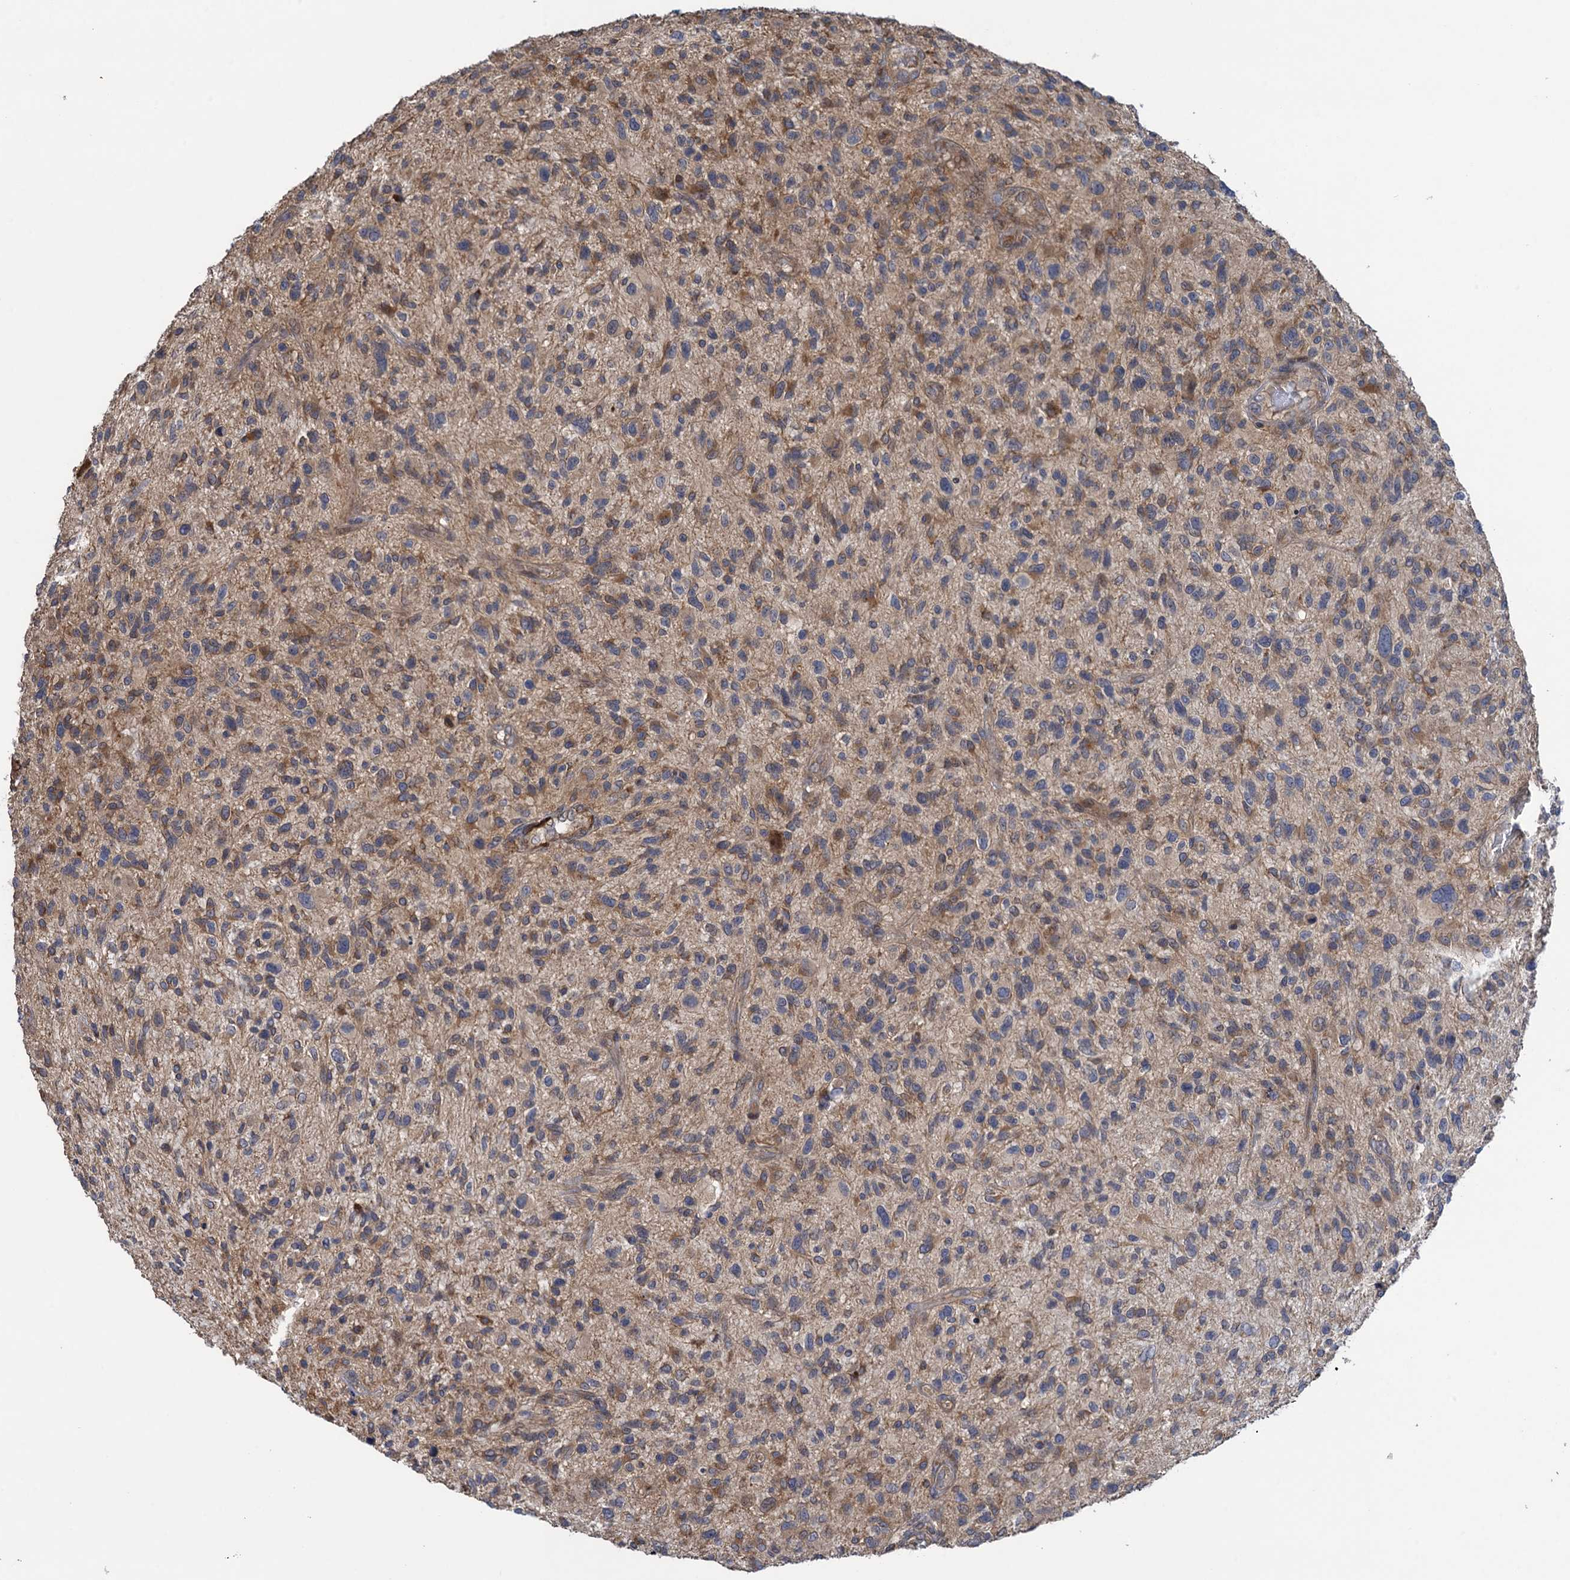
{"staining": {"intensity": "weak", "quantity": "25%-75%", "location": "cytoplasmic/membranous"}, "tissue": "glioma", "cell_type": "Tumor cells", "image_type": "cancer", "snomed": [{"axis": "morphology", "description": "Glioma, malignant, High grade"}, {"axis": "topography", "description": "Brain"}], "caption": "This image demonstrates IHC staining of human malignant high-grade glioma, with low weak cytoplasmic/membranous expression in approximately 25%-75% of tumor cells.", "gene": "WDR88", "patient": {"sex": "male", "age": 47}}